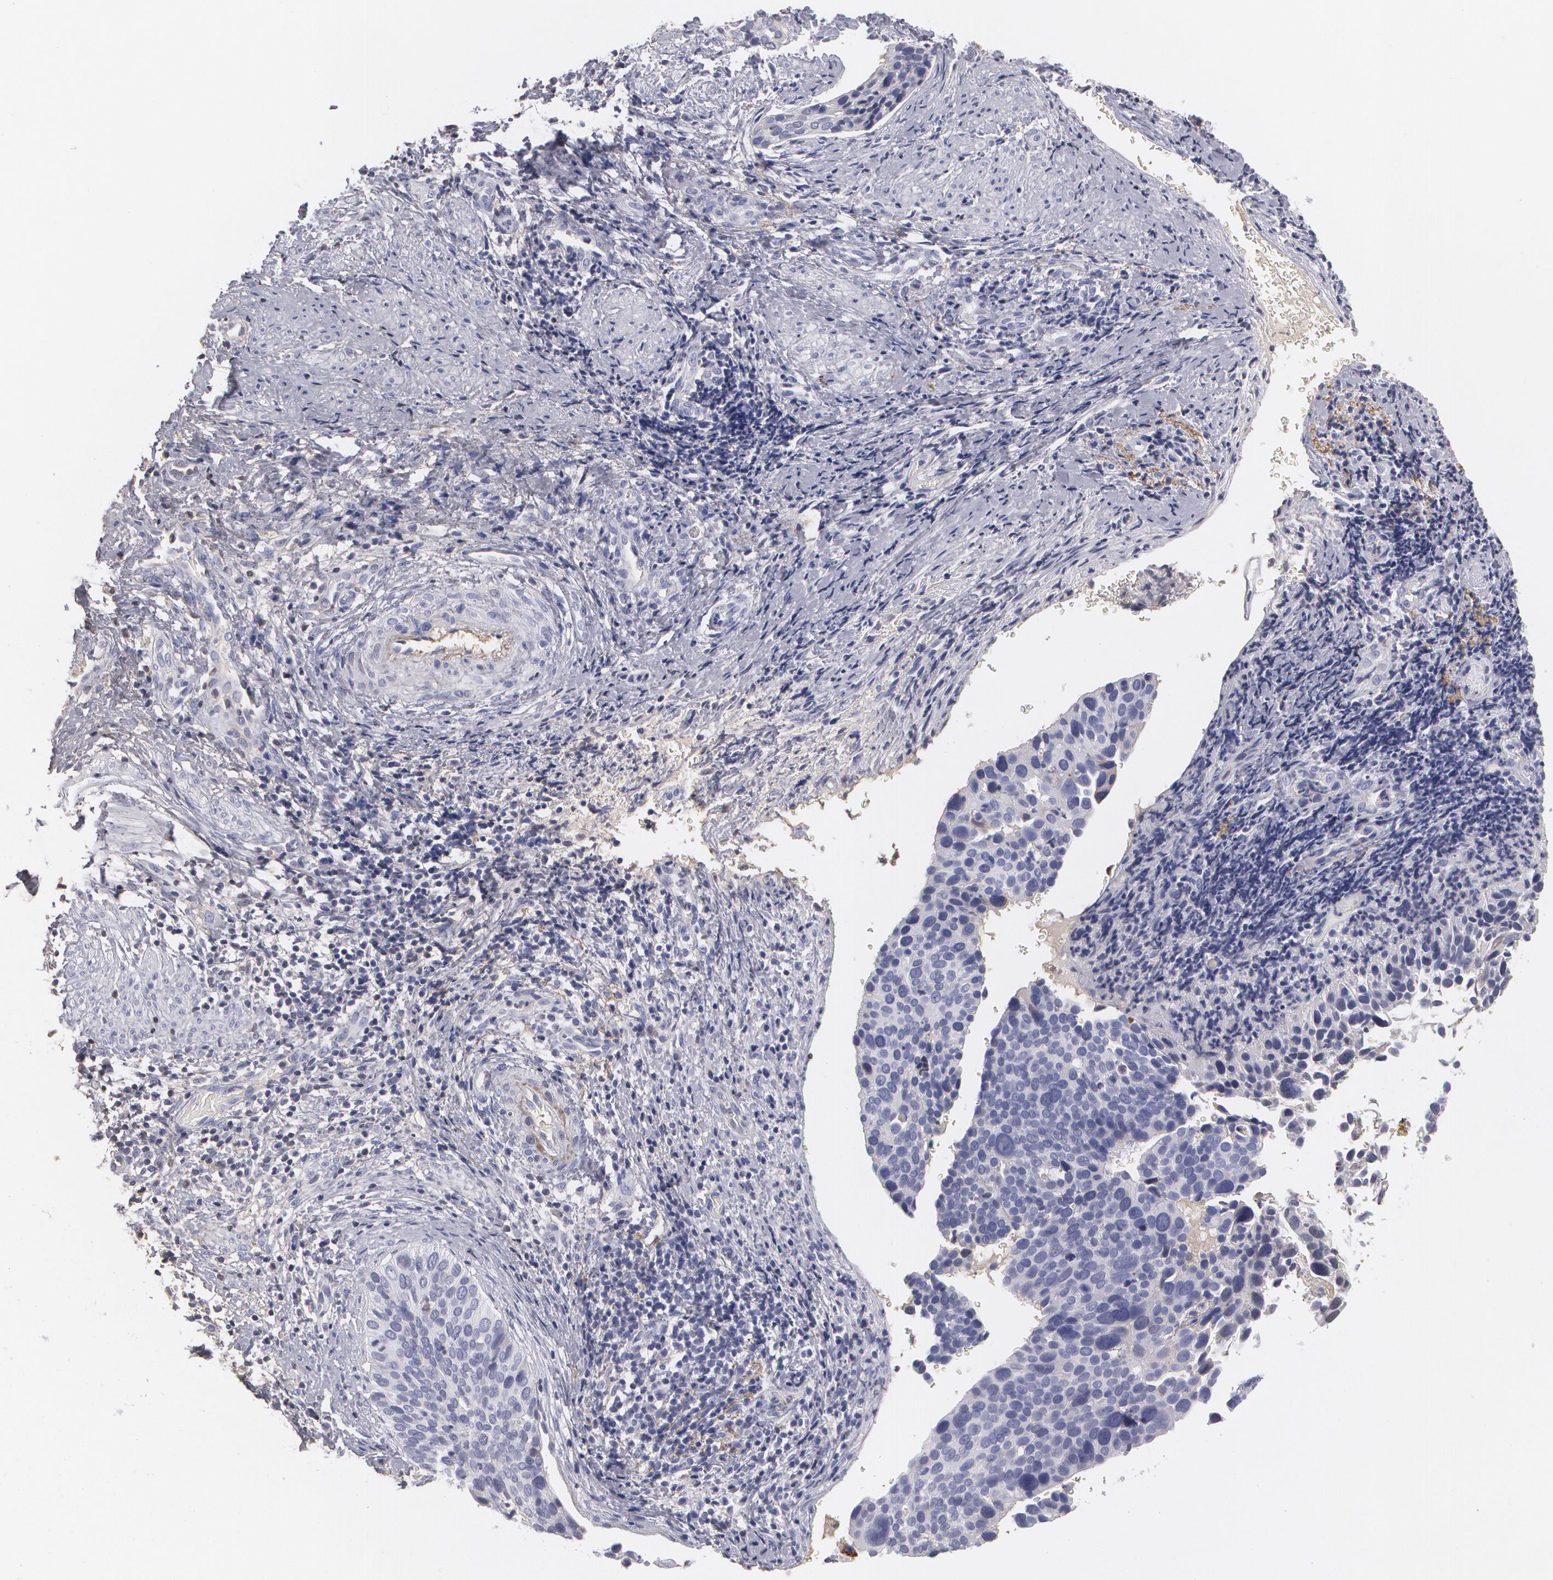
{"staining": {"intensity": "negative", "quantity": "none", "location": "none"}, "tissue": "cervical cancer", "cell_type": "Tumor cells", "image_type": "cancer", "snomed": [{"axis": "morphology", "description": "Squamous cell carcinoma, NOS"}, {"axis": "topography", "description": "Cervix"}], "caption": "Protein analysis of cervical cancer shows no significant staining in tumor cells. (DAB (3,3'-diaminobenzidine) immunohistochemistry visualized using brightfield microscopy, high magnification).", "gene": "SERPINA1", "patient": {"sex": "female", "age": 31}}